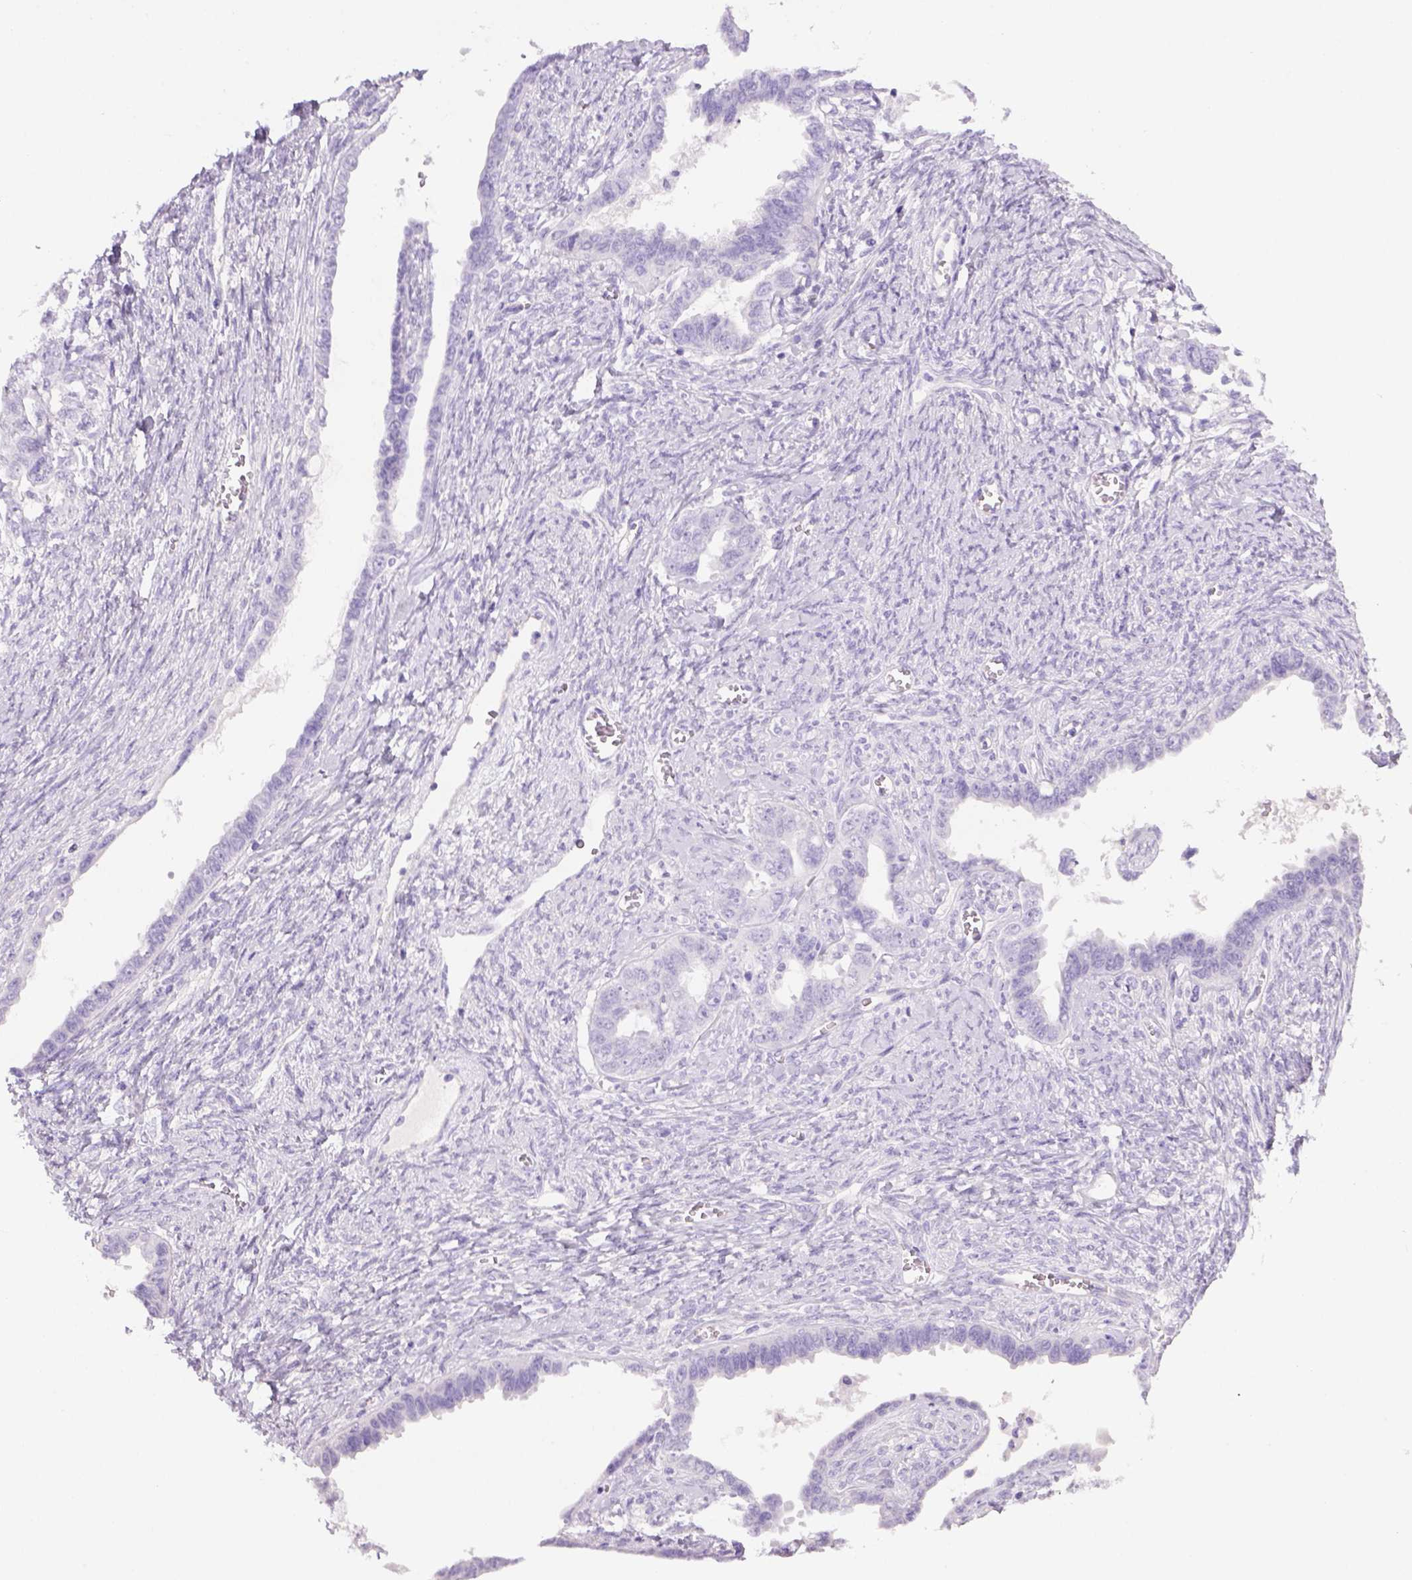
{"staining": {"intensity": "negative", "quantity": "none", "location": "none"}, "tissue": "ovarian cancer", "cell_type": "Tumor cells", "image_type": "cancer", "snomed": [{"axis": "morphology", "description": "Cystadenocarcinoma, serous, NOS"}, {"axis": "topography", "description": "Ovary"}], "caption": "A histopathology image of ovarian serous cystadenocarcinoma stained for a protein shows no brown staining in tumor cells.", "gene": "TENM4", "patient": {"sex": "female", "age": 69}}